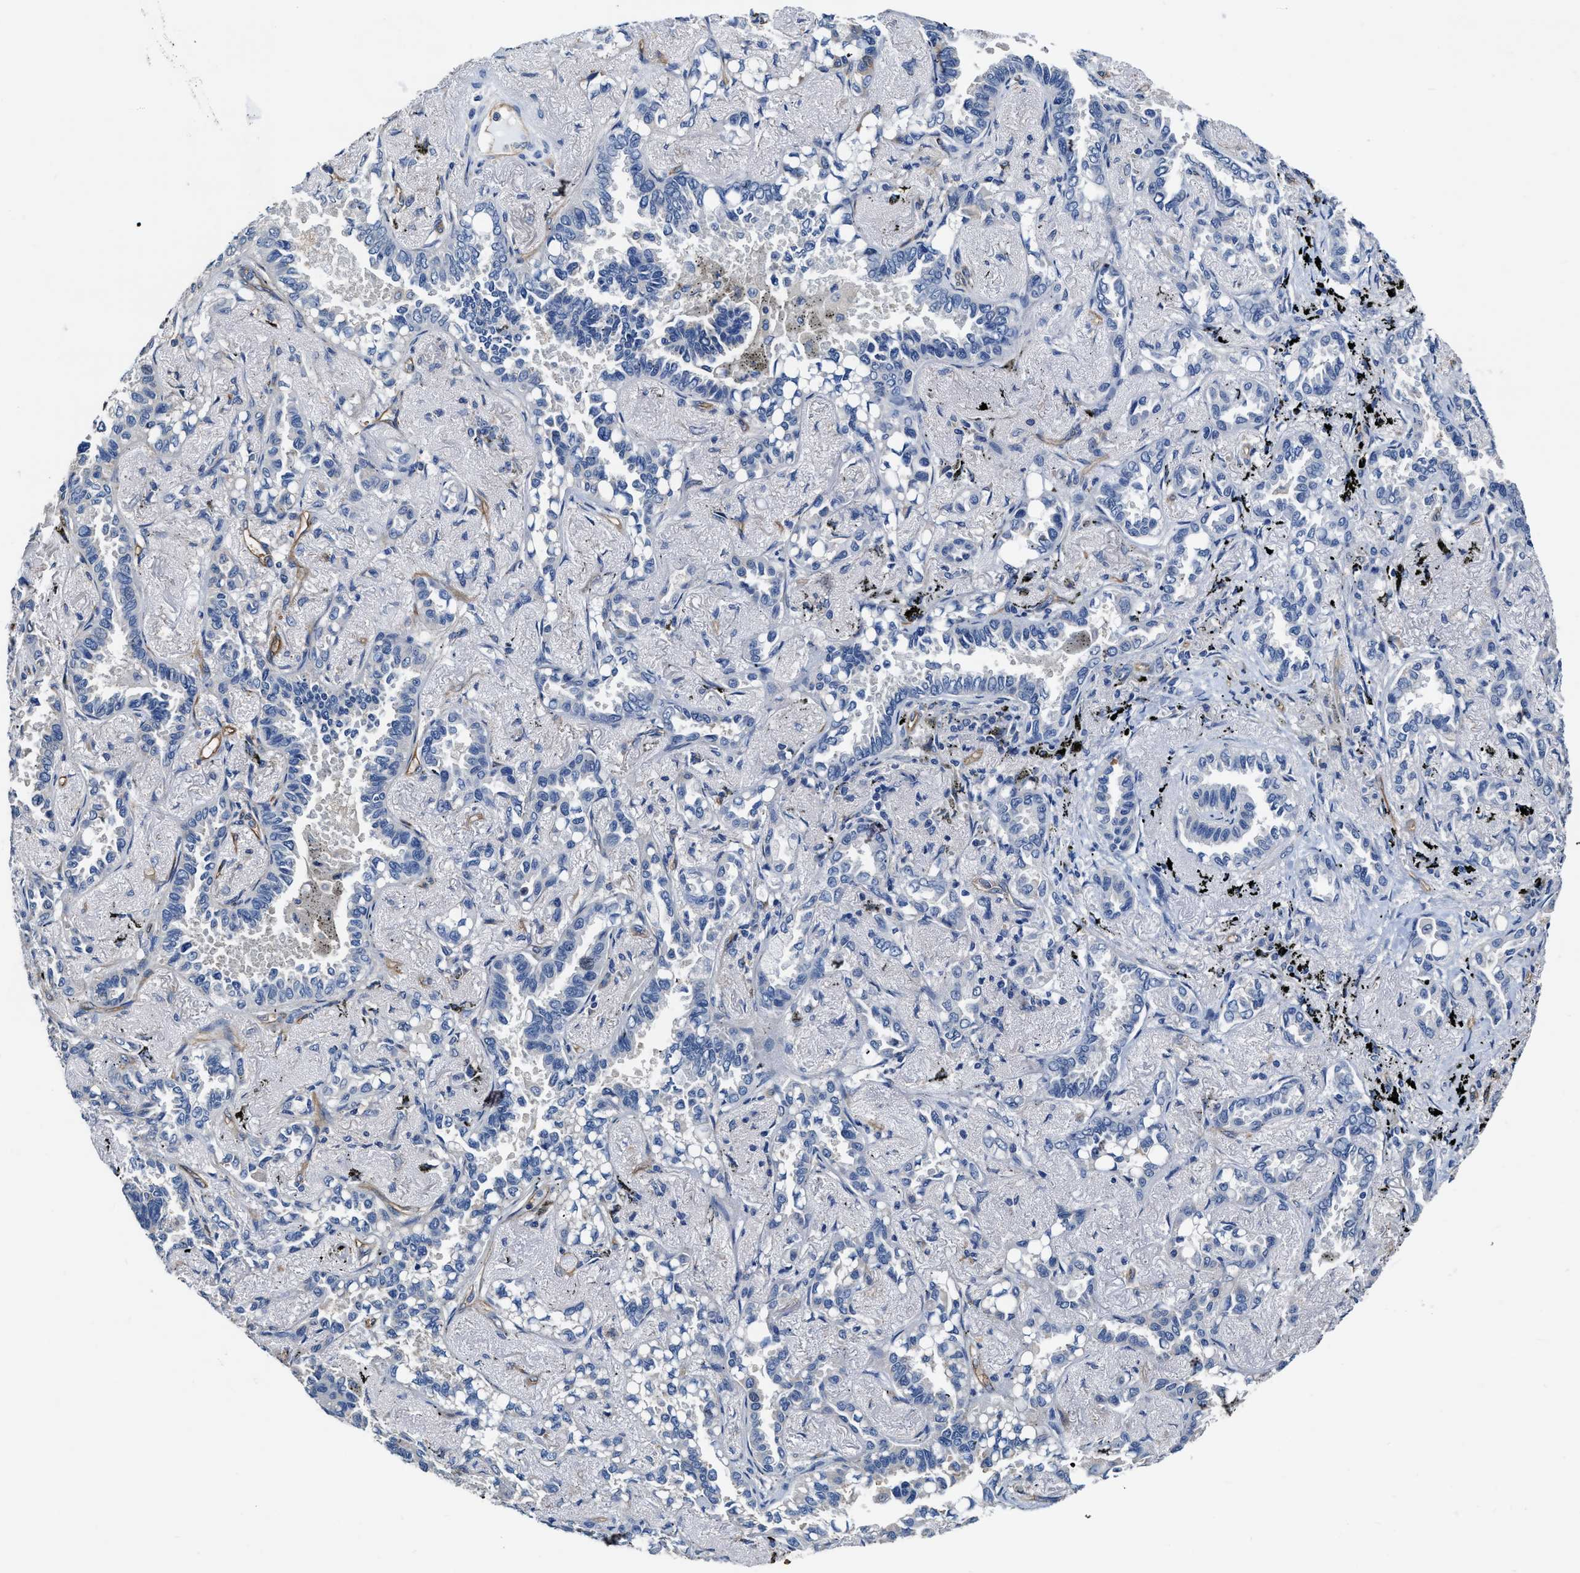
{"staining": {"intensity": "negative", "quantity": "none", "location": "none"}, "tissue": "lung cancer", "cell_type": "Tumor cells", "image_type": "cancer", "snomed": [{"axis": "morphology", "description": "Adenocarcinoma, NOS"}, {"axis": "topography", "description": "Lung"}], "caption": "The micrograph demonstrates no staining of tumor cells in lung cancer. (Brightfield microscopy of DAB (3,3'-diaminobenzidine) IHC at high magnification).", "gene": "C22orf42", "patient": {"sex": "male", "age": 59}}